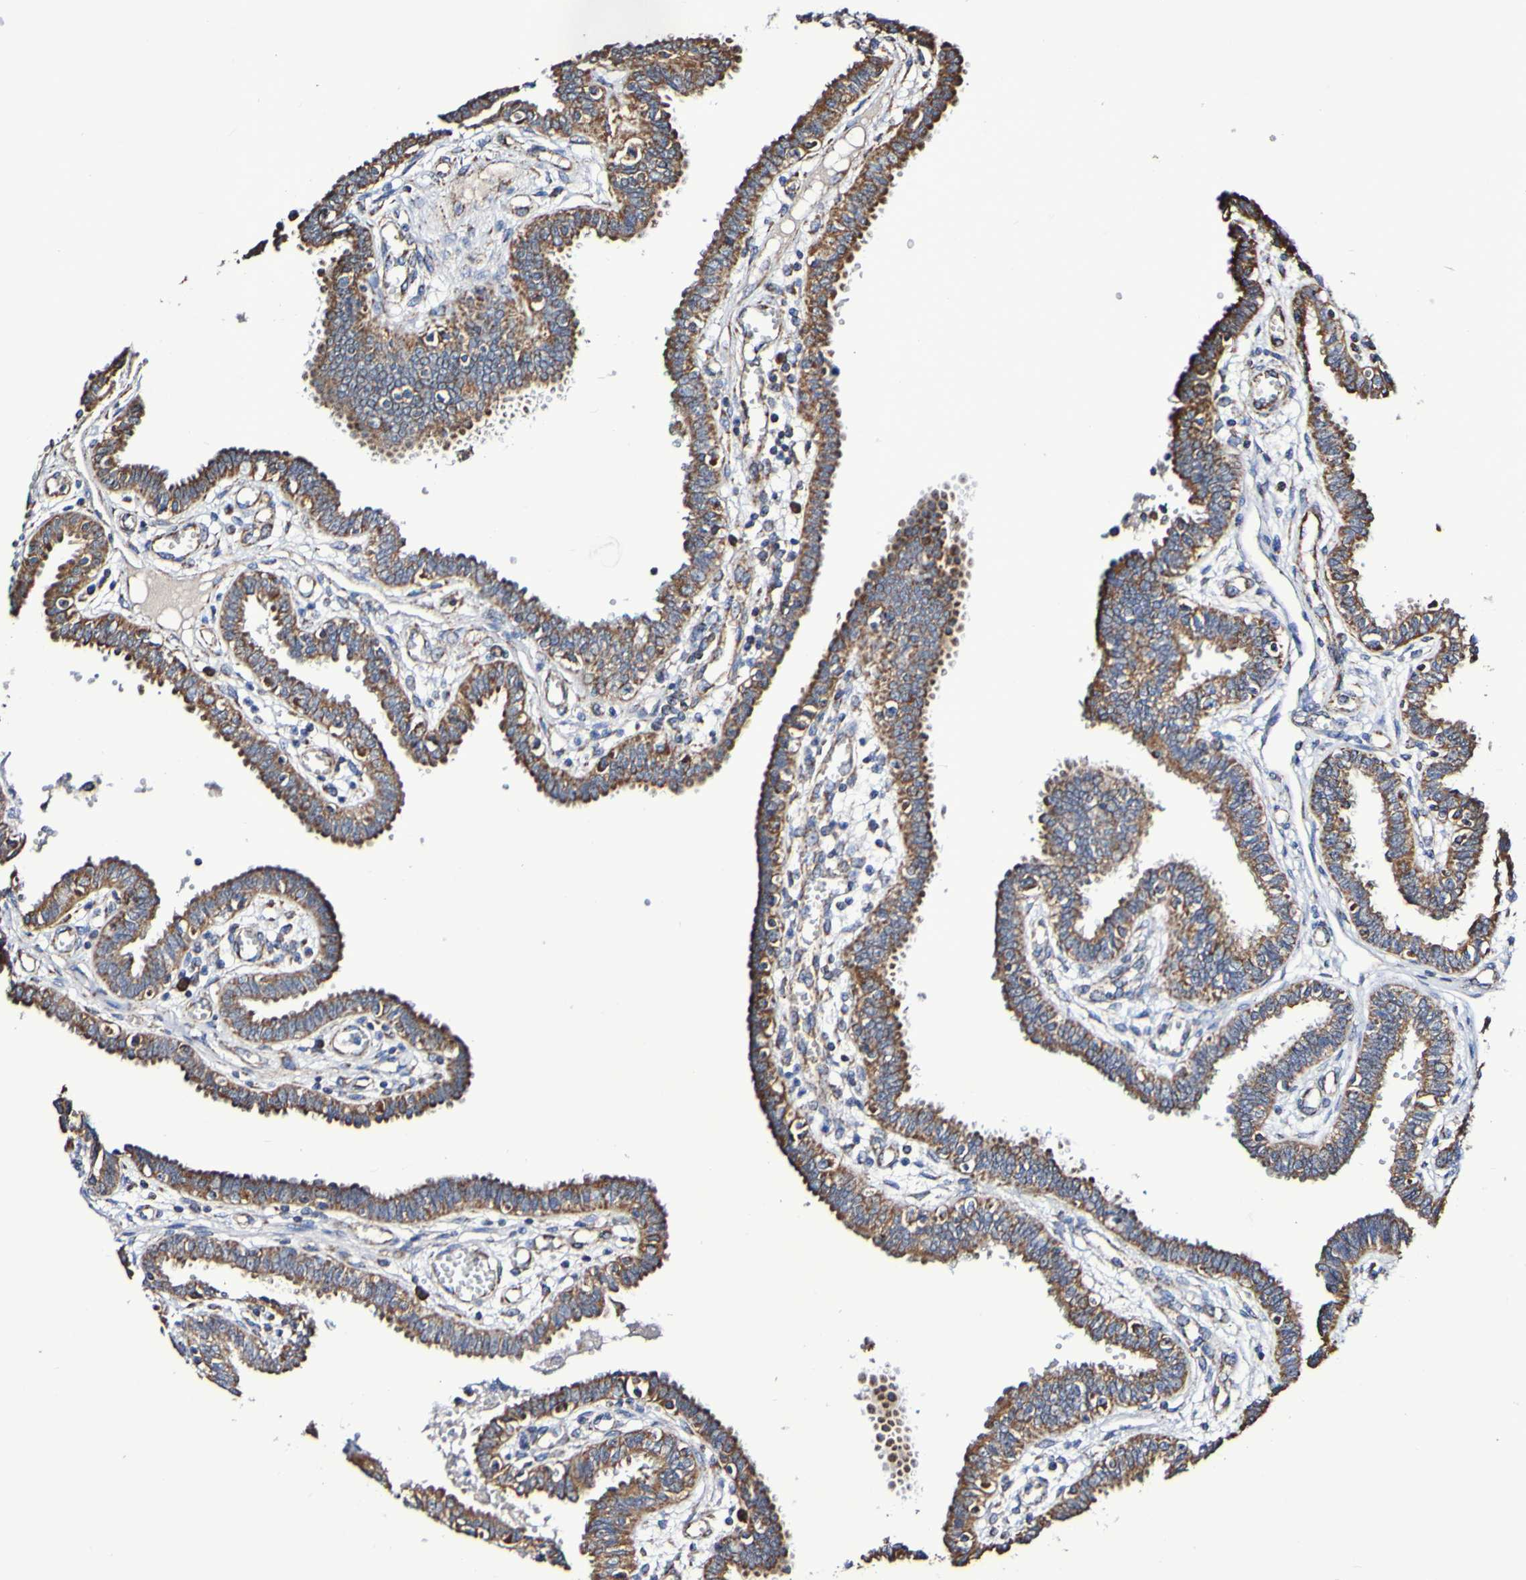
{"staining": {"intensity": "strong", "quantity": ">75%", "location": "cytoplasmic/membranous"}, "tissue": "fallopian tube", "cell_type": "Glandular cells", "image_type": "normal", "snomed": [{"axis": "morphology", "description": "Normal tissue, NOS"}, {"axis": "topography", "description": "Fallopian tube"}], "caption": "Protein analysis of benign fallopian tube exhibits strong cytoplasmic/membranous positivity in approximately >75% of glandular cells.", "gene": "IL18R1", "patient": {"sex": "female", "age": 32}}